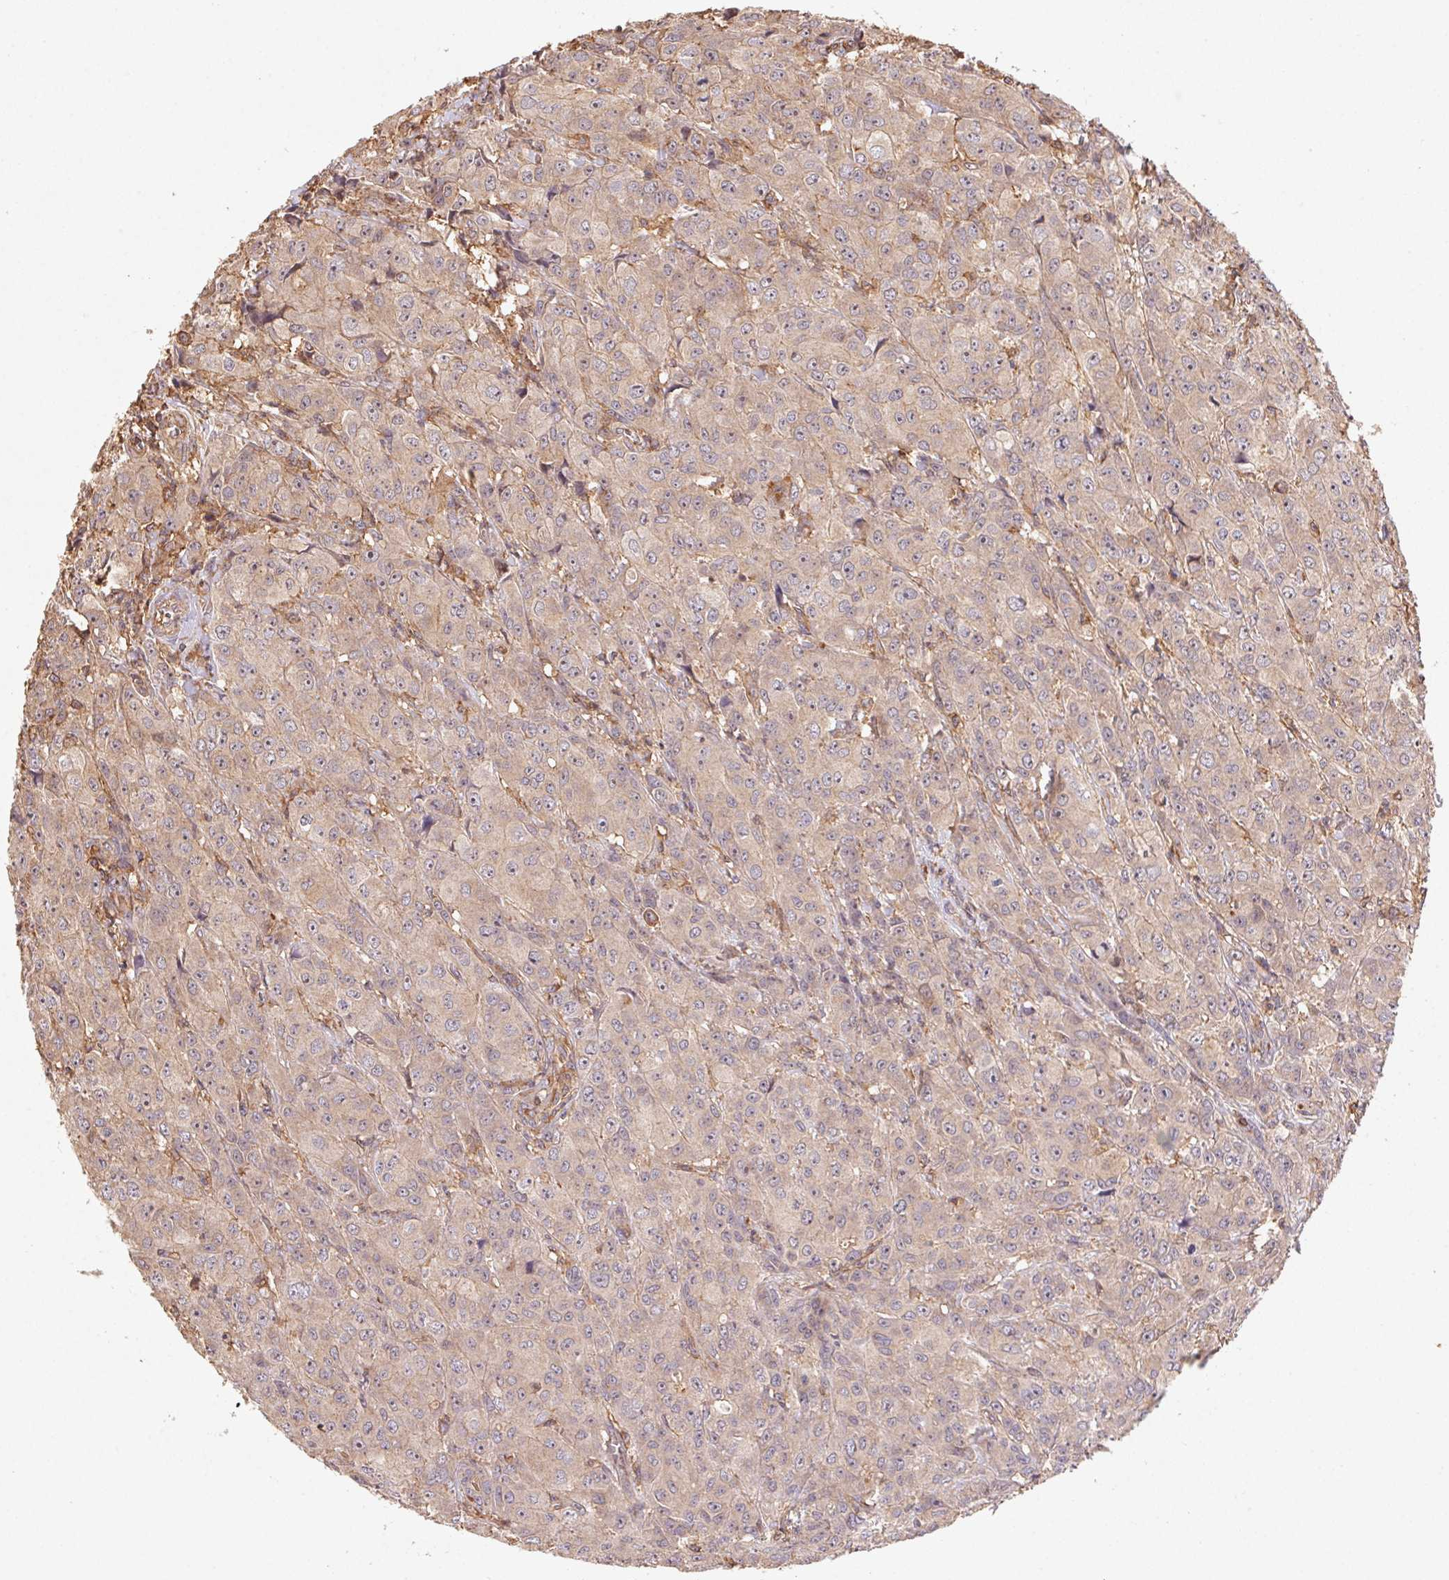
{"staining": {"intensity": "weak", "quantity": "25%-75%", "location": "cytoplasmic/membranous"}, "tissue": "breast cancer", "cell_type": "Tumor cells", "image_type": "cancer", "snomed": [{"axis": "morphology", "description": "Normal tissue, NOS"}, {"axis": "morphology", "description": "Duct carcinoma"}, {"axis": "topography", "description": "Breast"}], "caption": "Breast cancer (invasive ductal carcinoma) was stained to show a protein in brown. There is low levels of weak cytoplasmic/membranous positivity in about 25%-75% of tumor cells. Using DAB (3,3'-diaminobenzidine) (brown) and hematoxylin (blue) stains, captured at high magnification using brightfield microscopy.", "gene": "ATG10", "patient": {"sex": "female", "age": 43}}